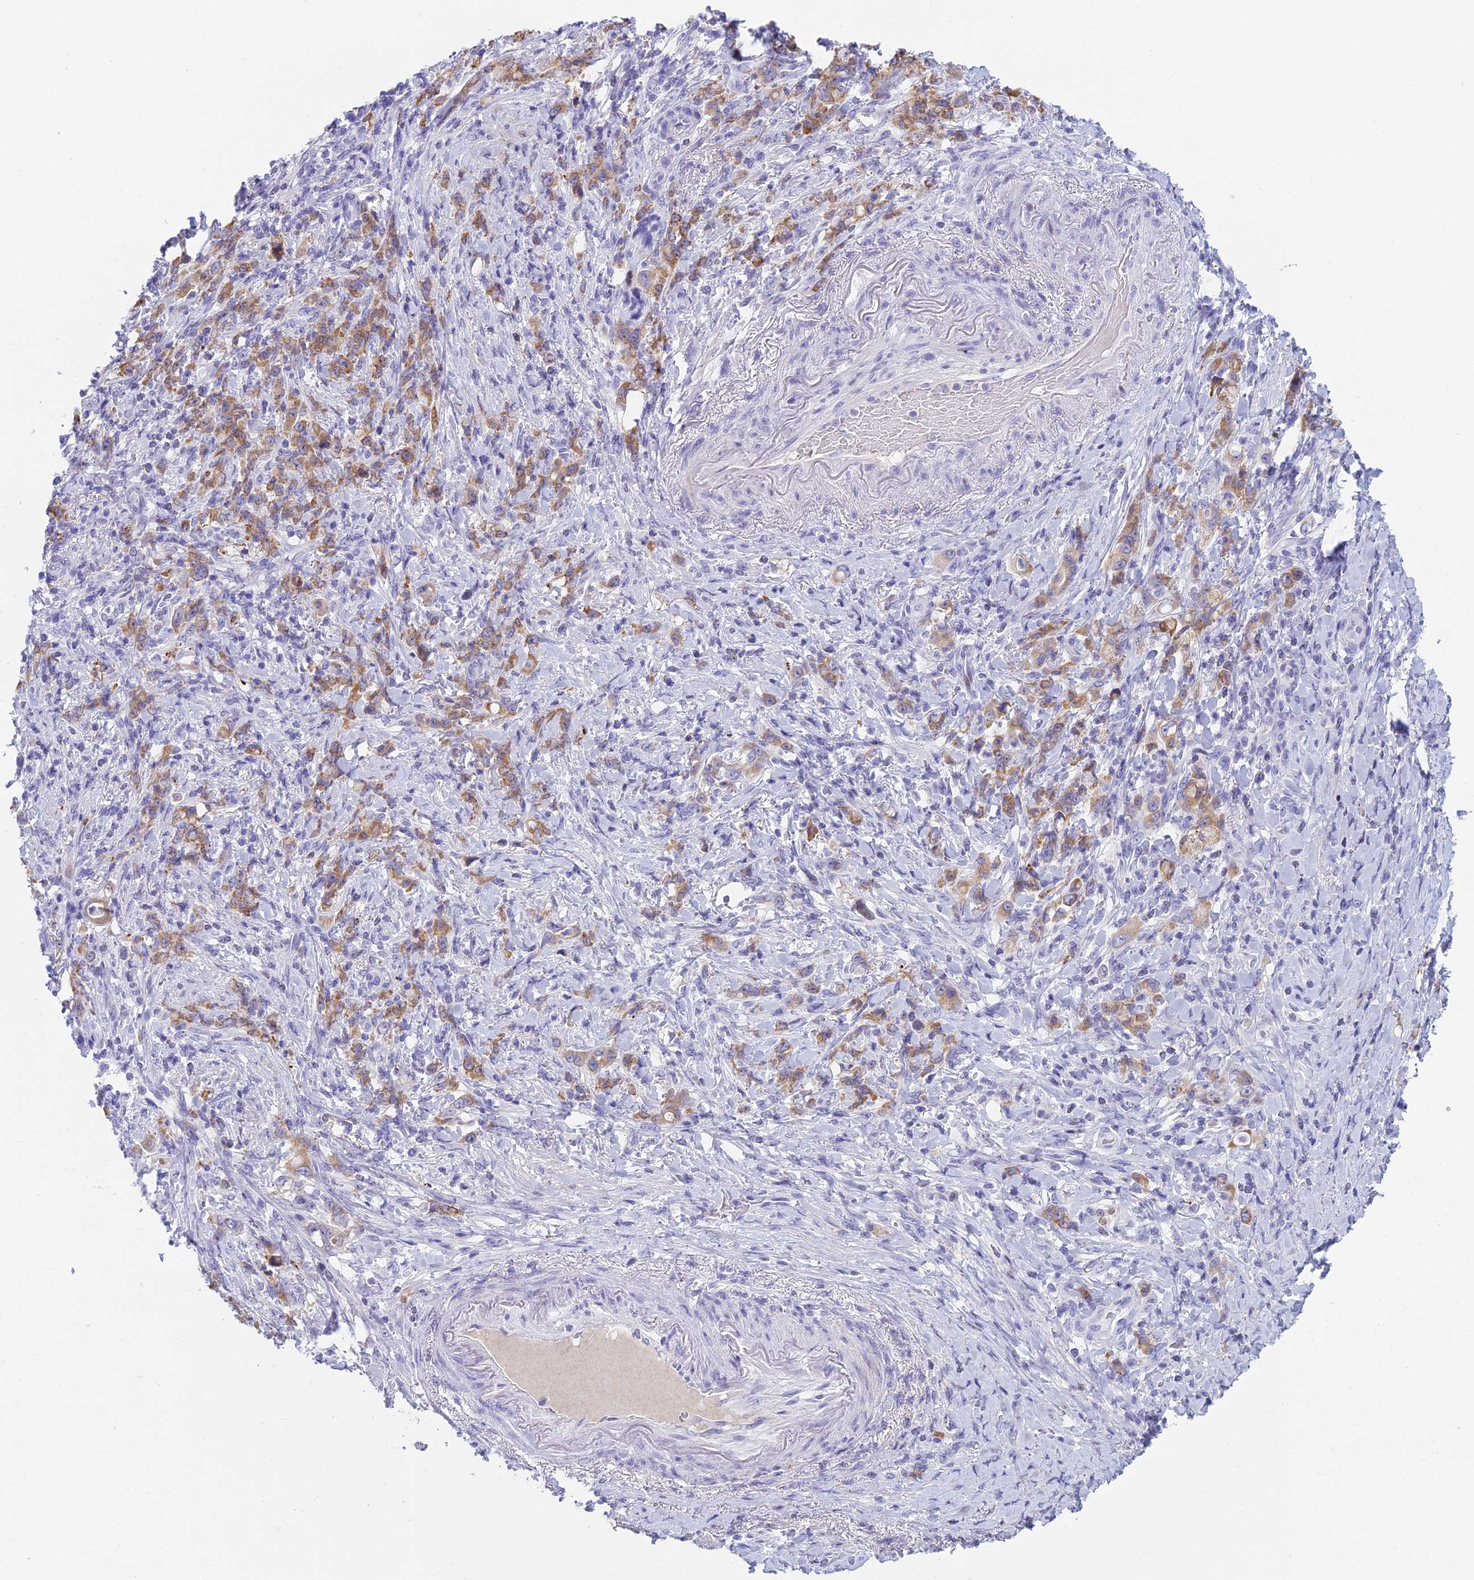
{"staining": {"intensity": "moderate", "quantity": ">75%", "location": "cytoplasmic/membranous"}, "tissue": "stomach cancer", "cell_type": "Tumor cells", "image_type": "cancer", "snomed": [{"axis": "morphology", "description": "Normal tissue, NOS"}, {"axis": "morphology", "description": "Adenocarcinoma, NOS"}, {"axis": "topography", "description": "Stomach"}], "caption": "This image demonstrates stomach cancer (adenocarcinoma) stained with IHC to label a protein in brown. The cytoplasmic/membranous of tumor cells show moderate positivity for the protein. Nuclei are counter-stained blue.", "gene": "REXO5", "patient": {"sex": "female", "age": 79}}